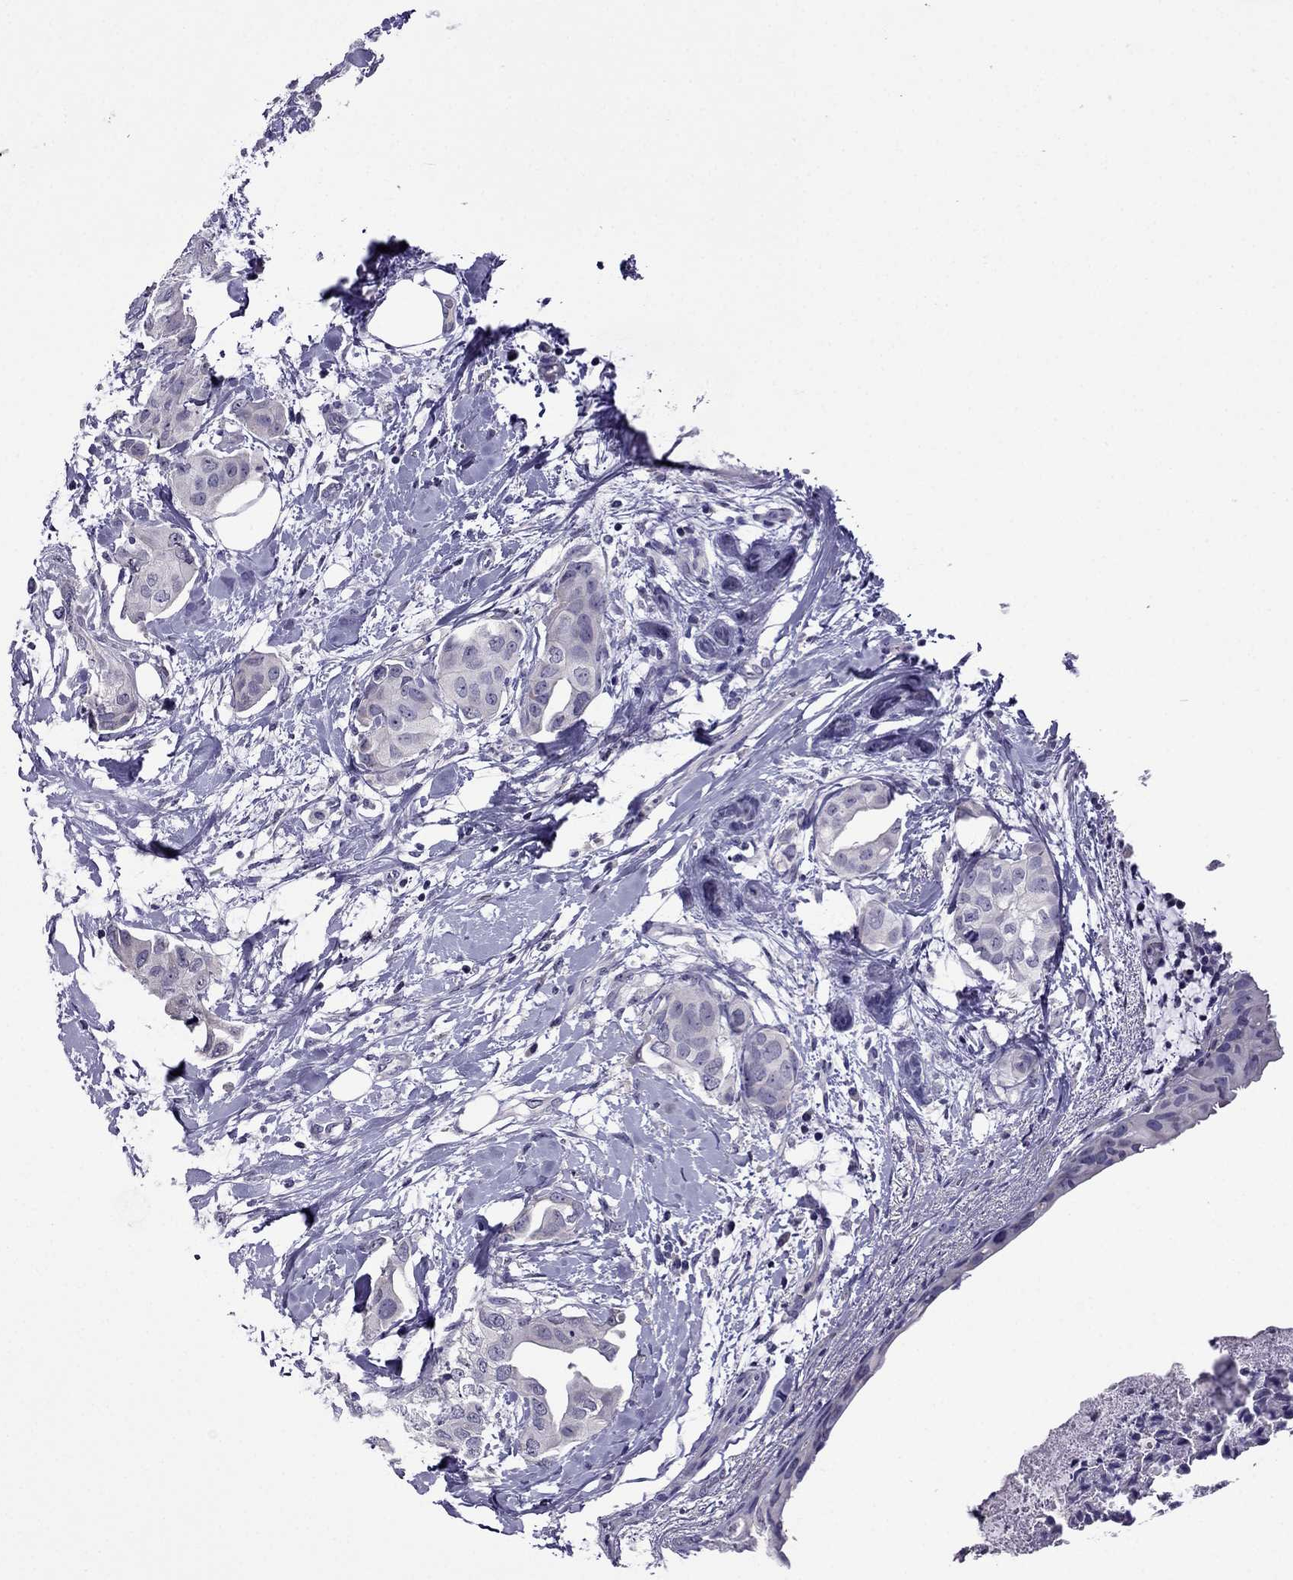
{"staining": {"intensity": "negative", "quantity": "none", "location": "none"}, "tissue": "breast cancer", "cell_type": "Tumor cells", "image_type": "cancer", "snomed": [{"axis": "morphology", "description": "Normal tissue, NOS"}, {"axis": "morphology", "description": "Duct carcinoma"}, {"axis": "topography", "description": "Breast"}], "caption": "Tumor cells show no significant protein staining in breast cancer. (DAB IHC visualized using brightfield microscopy, high magnification).", "gene": "SPTBN4", "patient": {"sex": "female", "age": 40}}